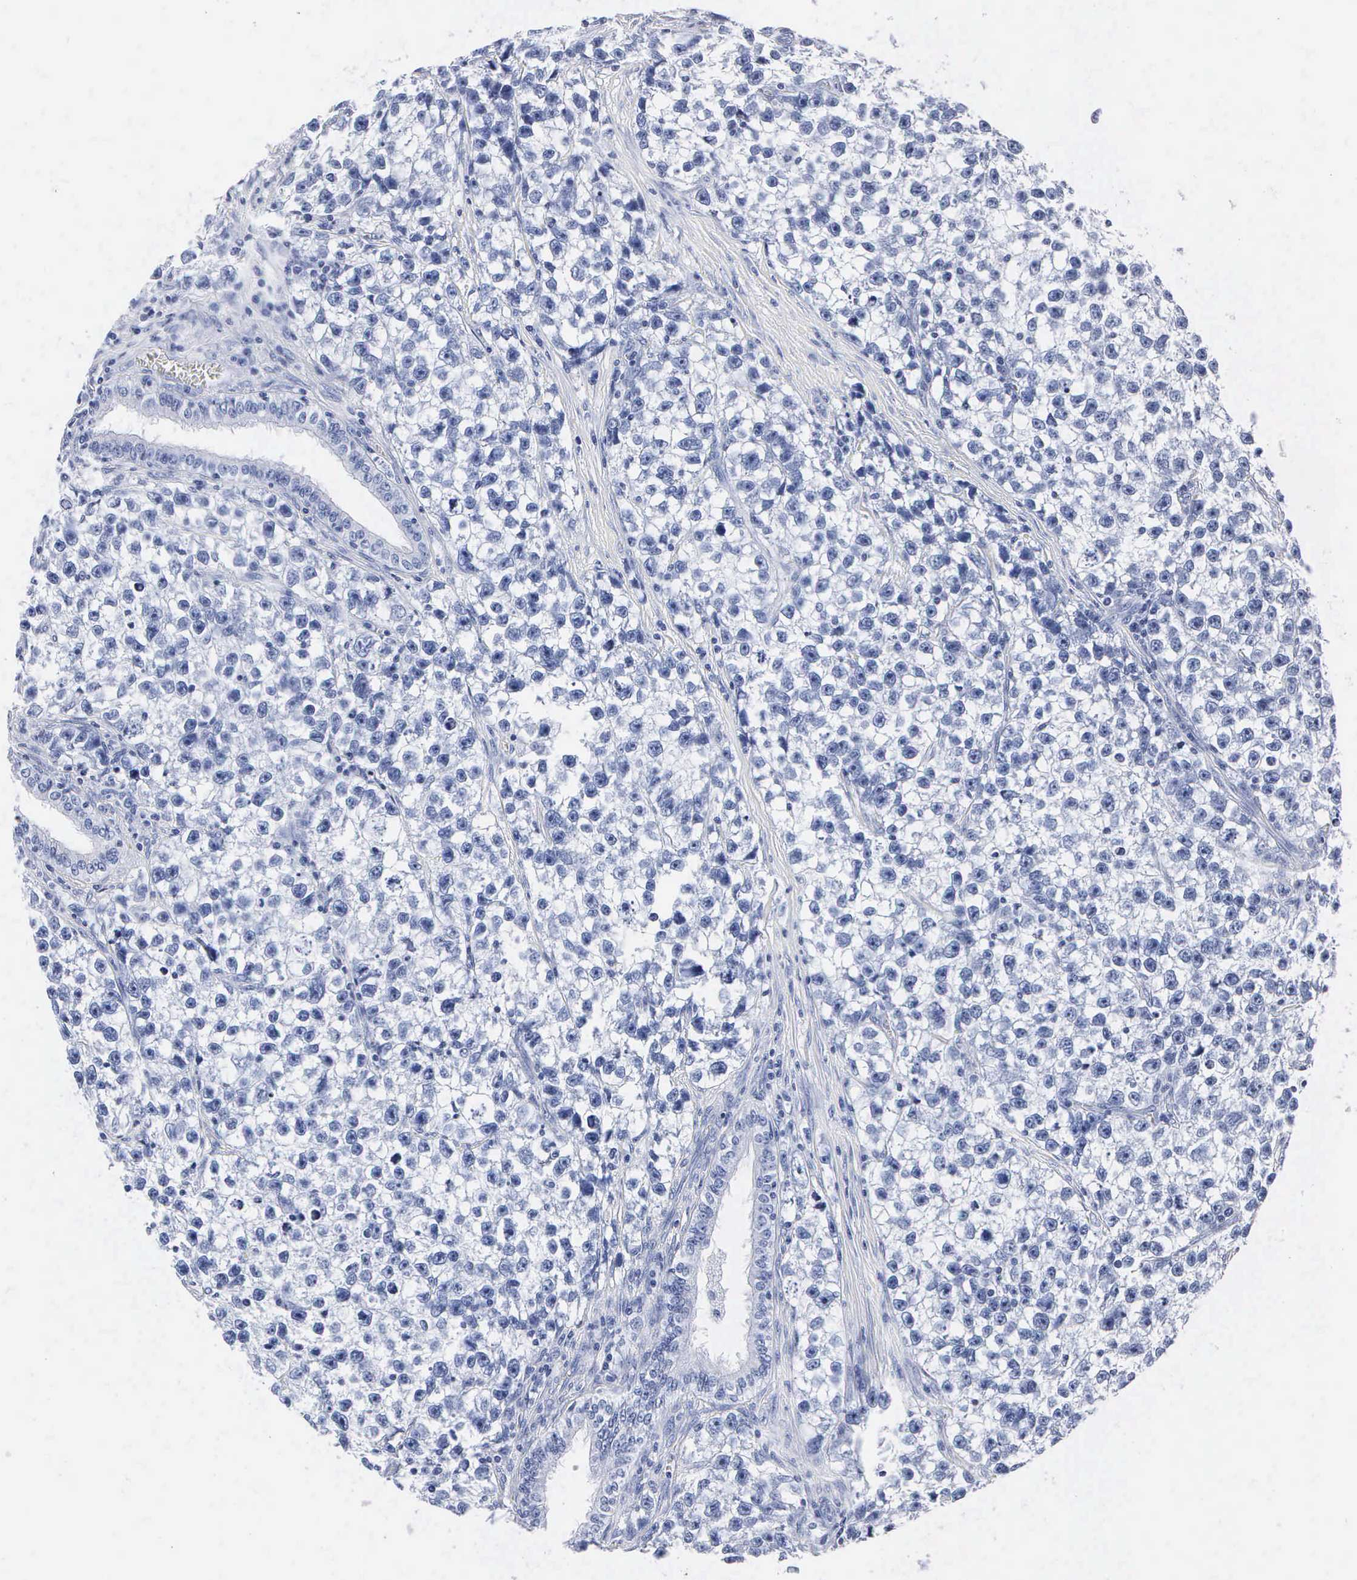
{"staining": {"intensity": "negative", "quantity": "none", "location": "none"}, "tissue": "testis cancer", "cell_type": "Tumor cells", "image_type": "cancer", "snomed": [{"axis": "morphology", "description": "Seminoma, NOS"}, {"axis": "morphology", "description": "Carcinoma, Embryonal, NOS"}, {"axis": "topography", "description": "Testis"}], "caption": "Embryonal carcinoma (testis) stained for a protein using immunohistochemistry reveals no expression tumor cells.", "gene": "MB", "patient": {"sex": "male", "age": 30}}